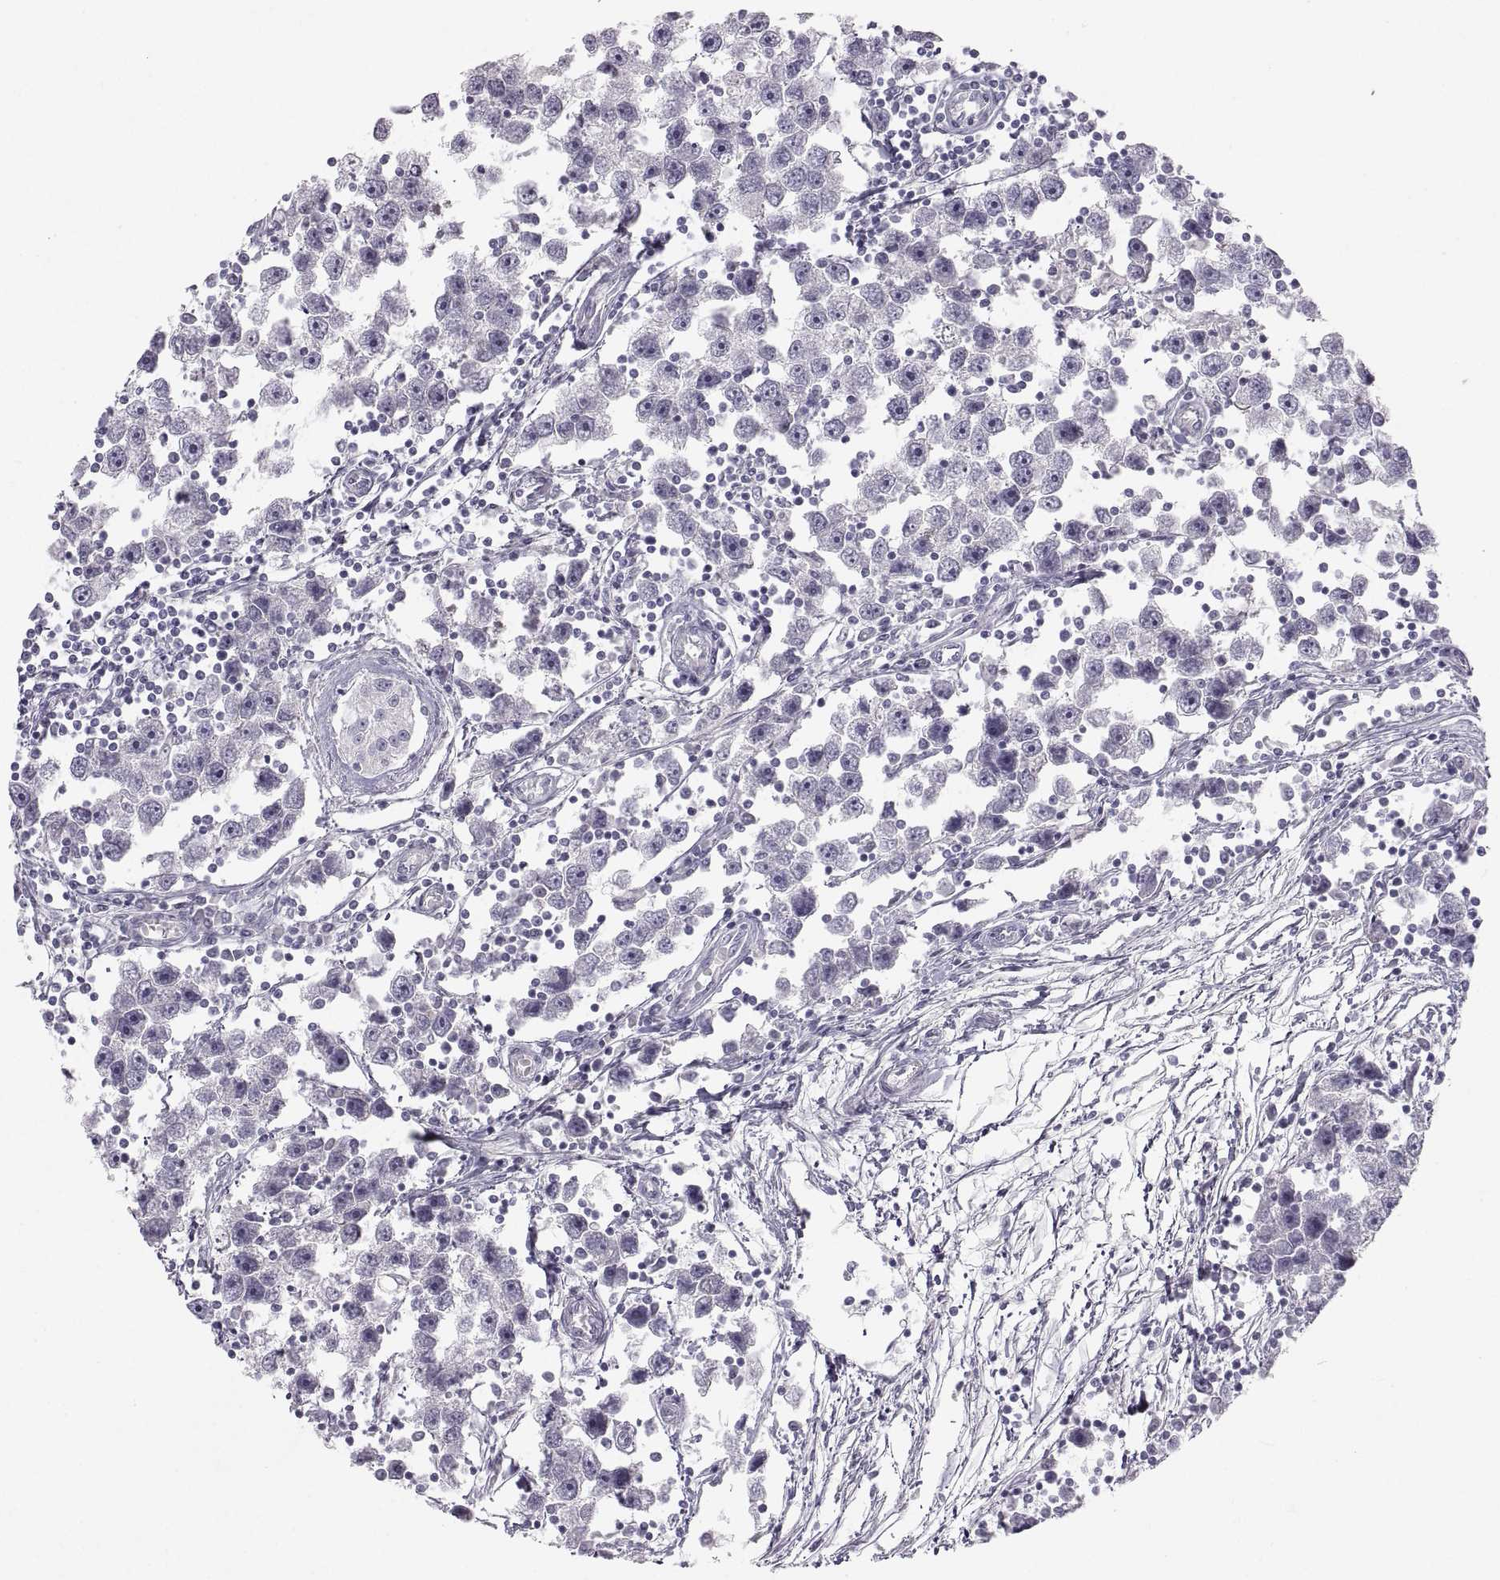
{"staining": {"intensity": "negative", "quantity": "none", "location": "none"}, "tissue": "testis cancer", "cell_type": "Tumor cells", "image_type": "cancer", "snomed": [{"axis": "morphology", "description": "Seminoma, NOS"}, {"axis": "topography", "description": "Testis"}], "caption": "Tumor cells show no significant protein staining in testis seminoma. (DAB immunohistochemistry (IHC), high magnification).", "gene": "ZNF185", "patient": {"sex": "male", "age": 30}}